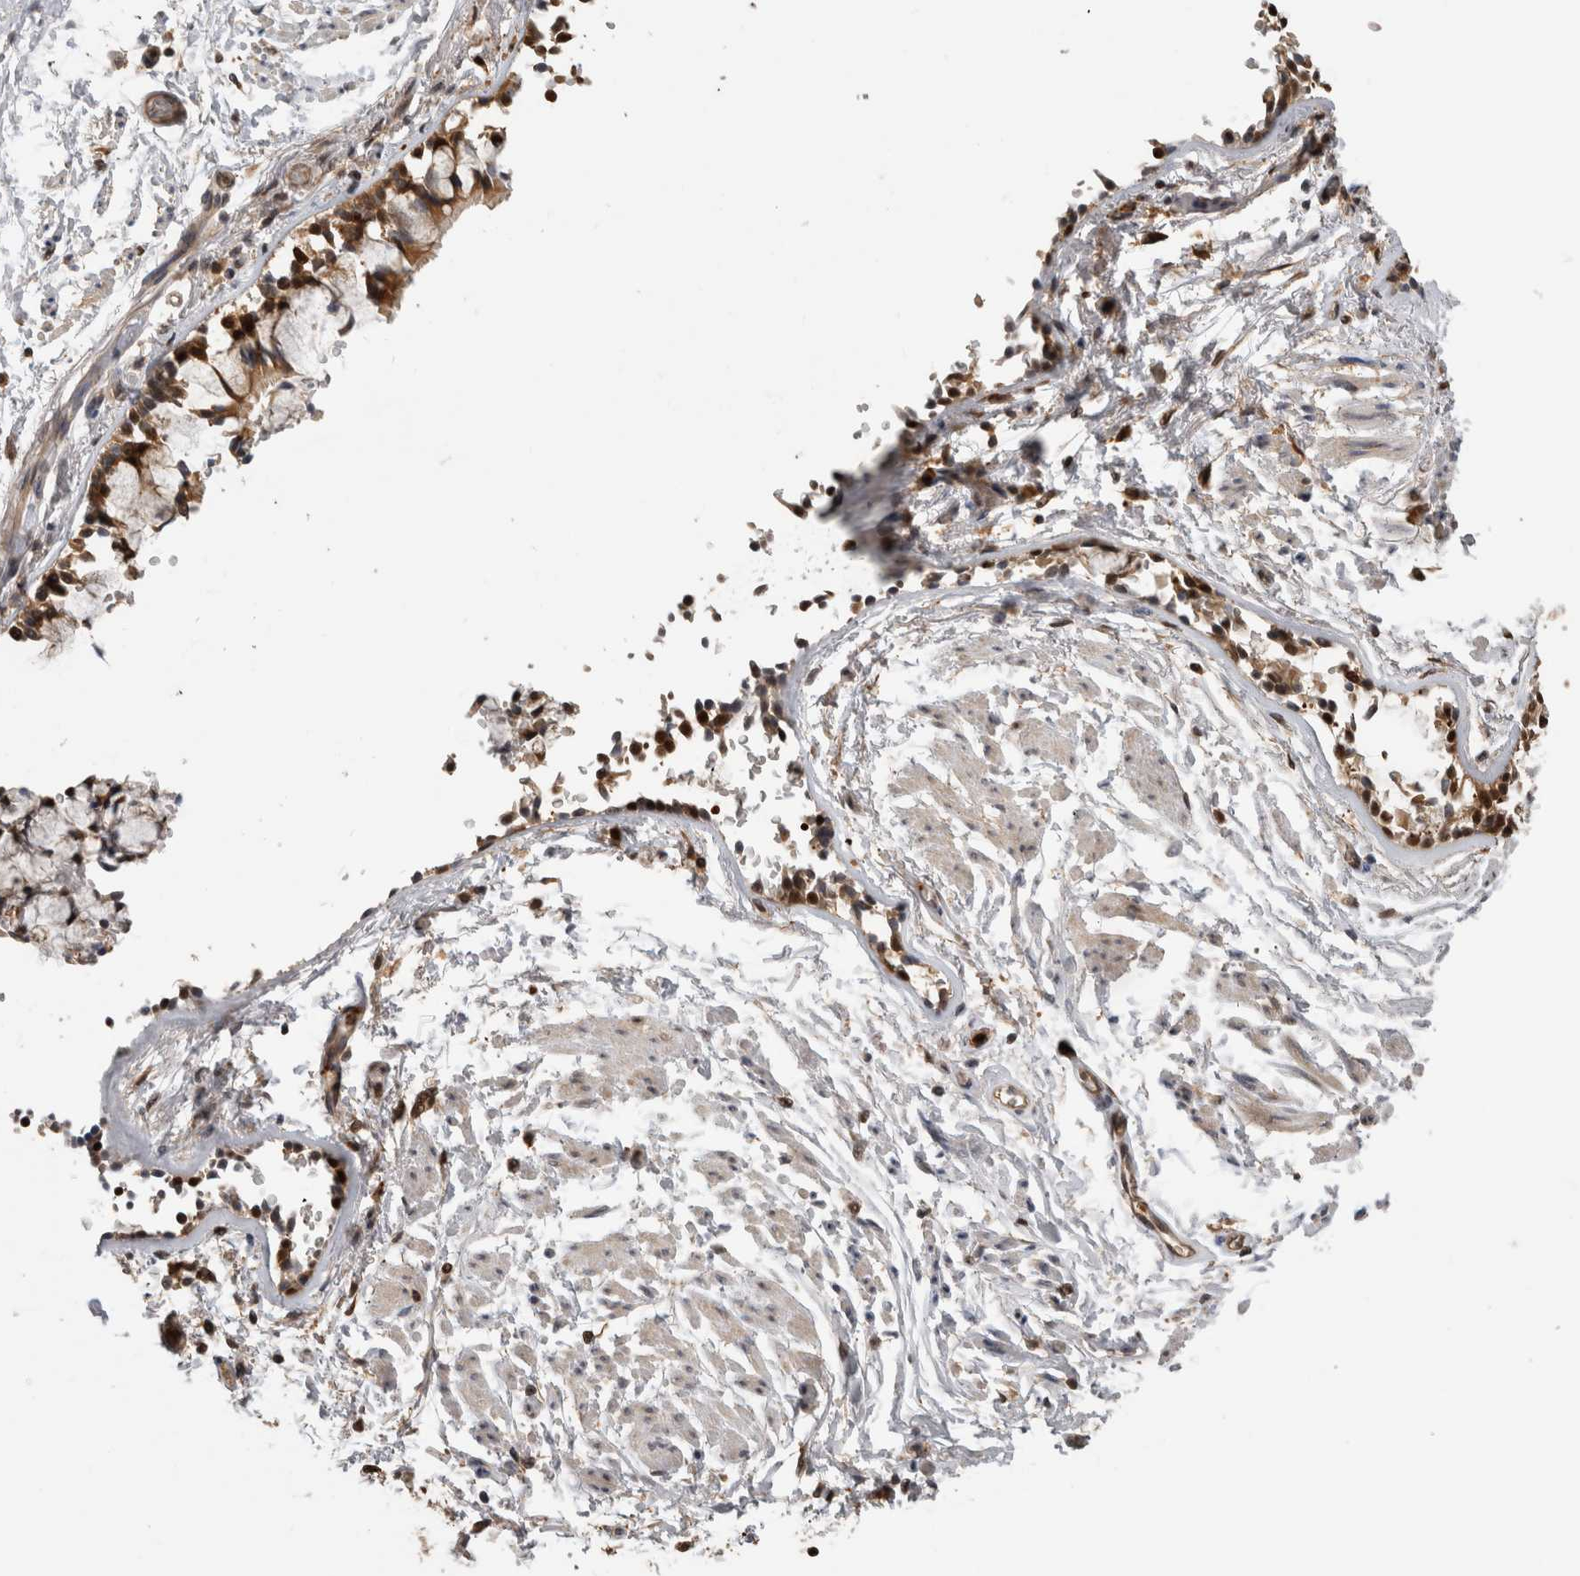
{"staining": {"intensity": "moderate", "quantity": ">75%", "location": "cytoplasmic/membranous"}, "tissue": "soft tissue", "cell_type": "Peripheral nerve", "image_type": "normal", "snomed": [{"axis": "morphology", "description": "Normal tissue, NOS"}, {"axis": "topography", "description": "Cartilage tissue"}, {"axis": "topography", "description": "Lung"}], "caption": "Immunohistochemical staining of normal soft tissue reveals medium levels of moderate cytoplasmic/membranous staining in approximately >75% of peripheral nerve.", "gene": "USH1G", "patient": {"sex": "female", "age": 77}}